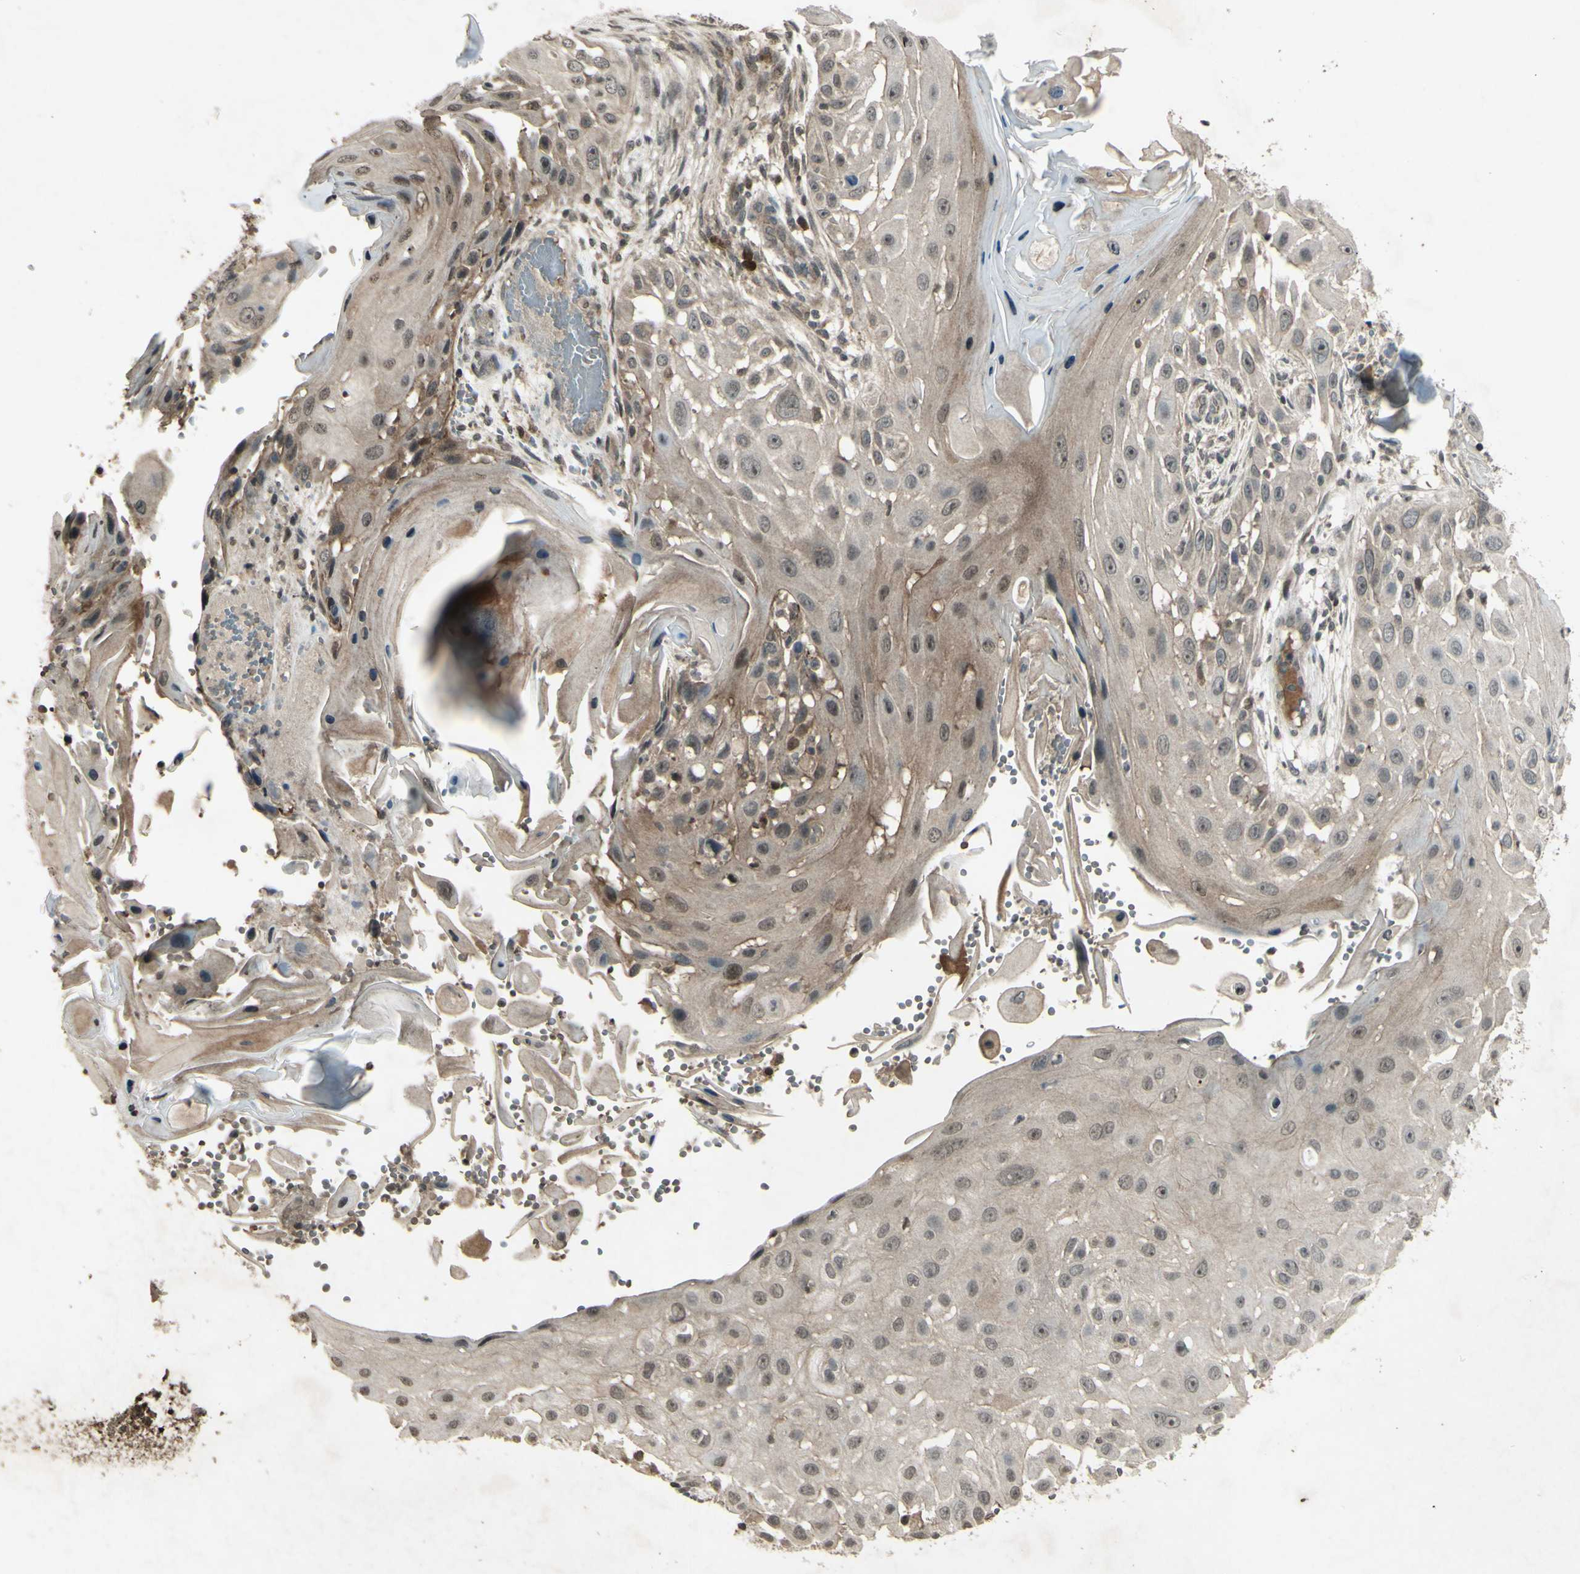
{"staining": {"intensity": "weak", "quantity": ">75%", "location": "cytoplasmic/membranous"}, "tissue": "skin cancer", "cell_type": "Tumor cells", "image_type": "cancer", "snomed": [{"axis": "morphology", "description": "Squamous cell carcinoma, NOS"}, {"axis": "topography", "description": "Skin"}], "caption": "Immunohistochemical staining of human skin cancer (squamous cell carcinoma) reveals low levels of weak cytoplasmic/membranous protein expression in approximately >75% of tumor cells.", "gene": "BLNK", "patient": {"sex": "female", "age": 44}}